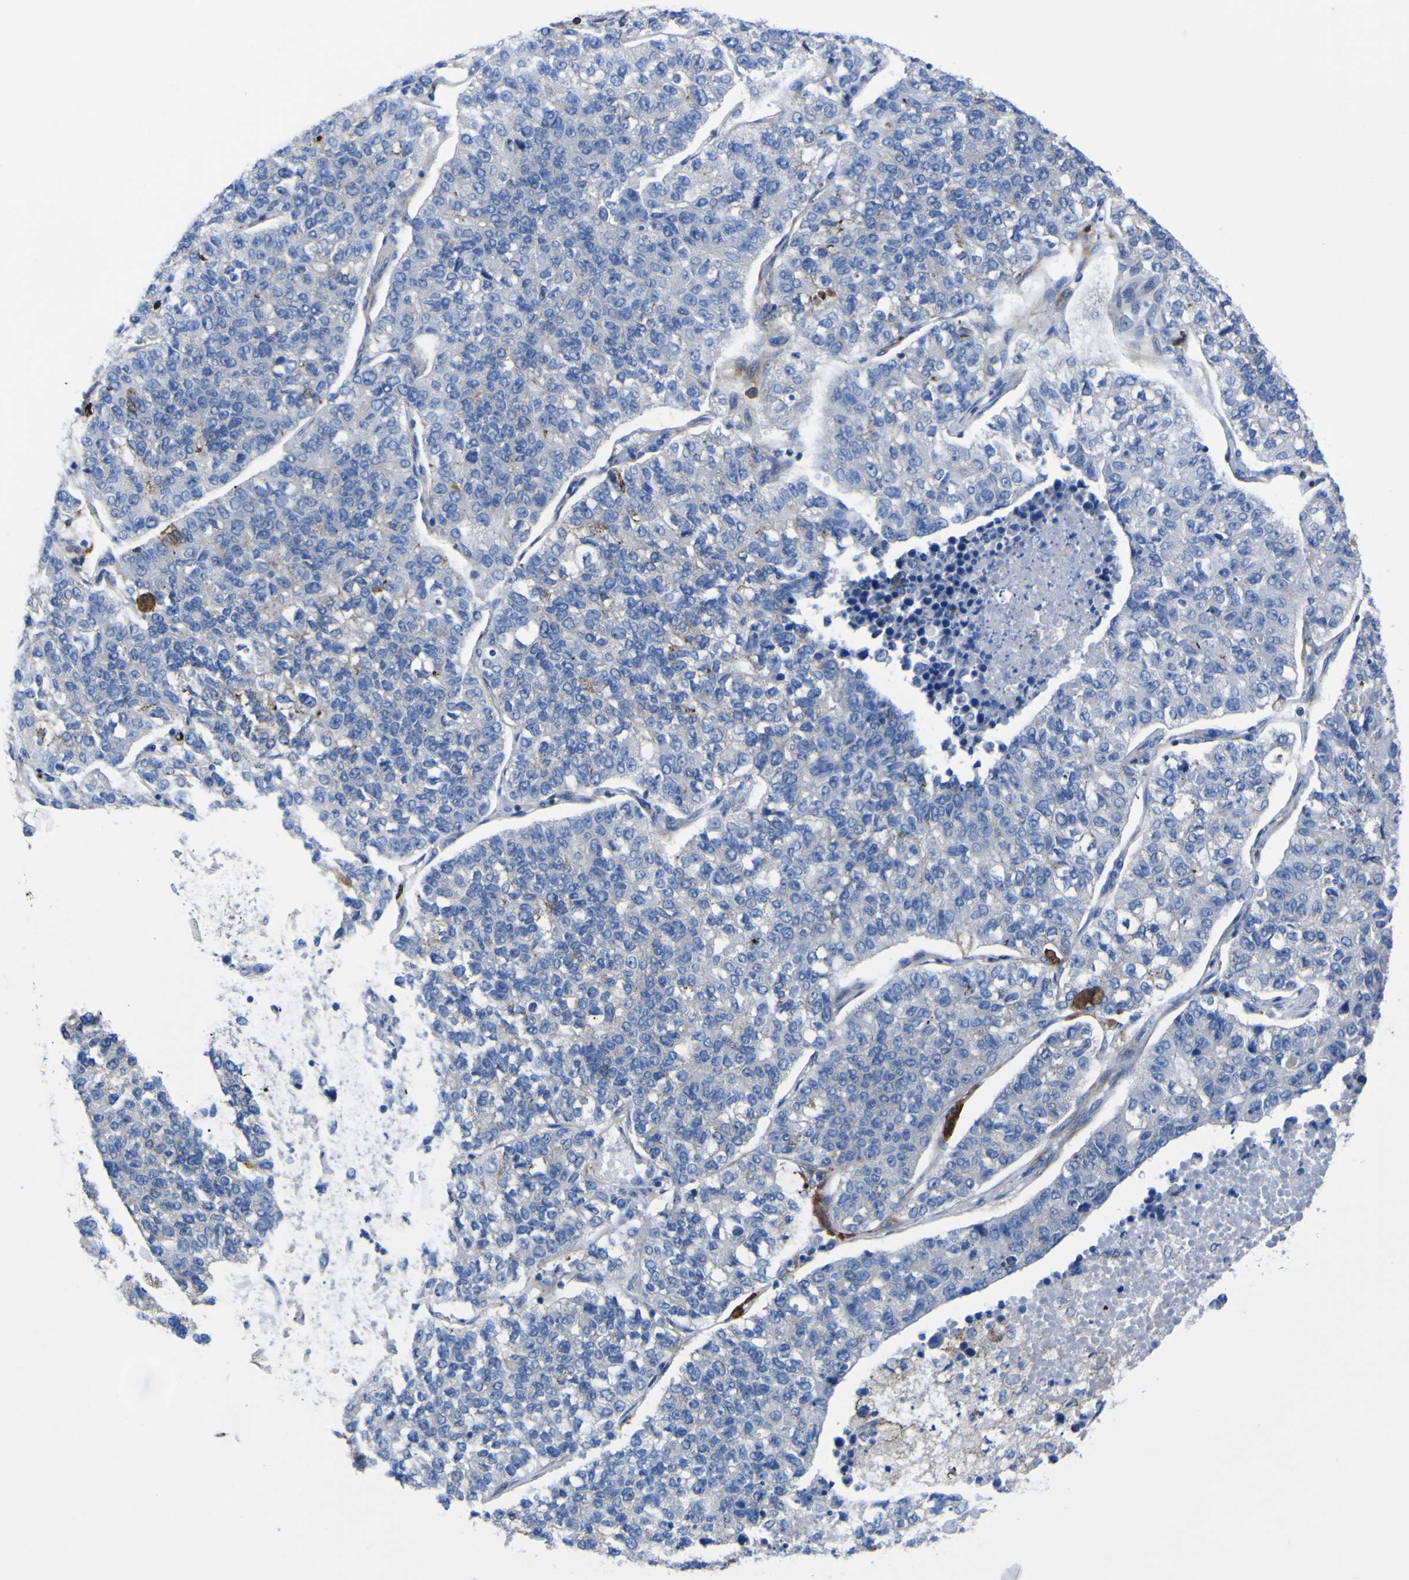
{"staining": {"intensity": "negative", "quantity": "none", "location": "none"}, "tissue": "lung cancer", "cell_type": "Tumor cells", "image_type": "cancer", "snomed": [{"axis": "morphology", "description": "Adenocarcinoma, NOS"}, {"axis": "topography", "description": "Lung"}], "caption": "Tumor cells show no significant protein positivity in lung cancer (adenocarcinoma).", "gene": "AGO4", "patient": {"sex": "male", "age": 49}}